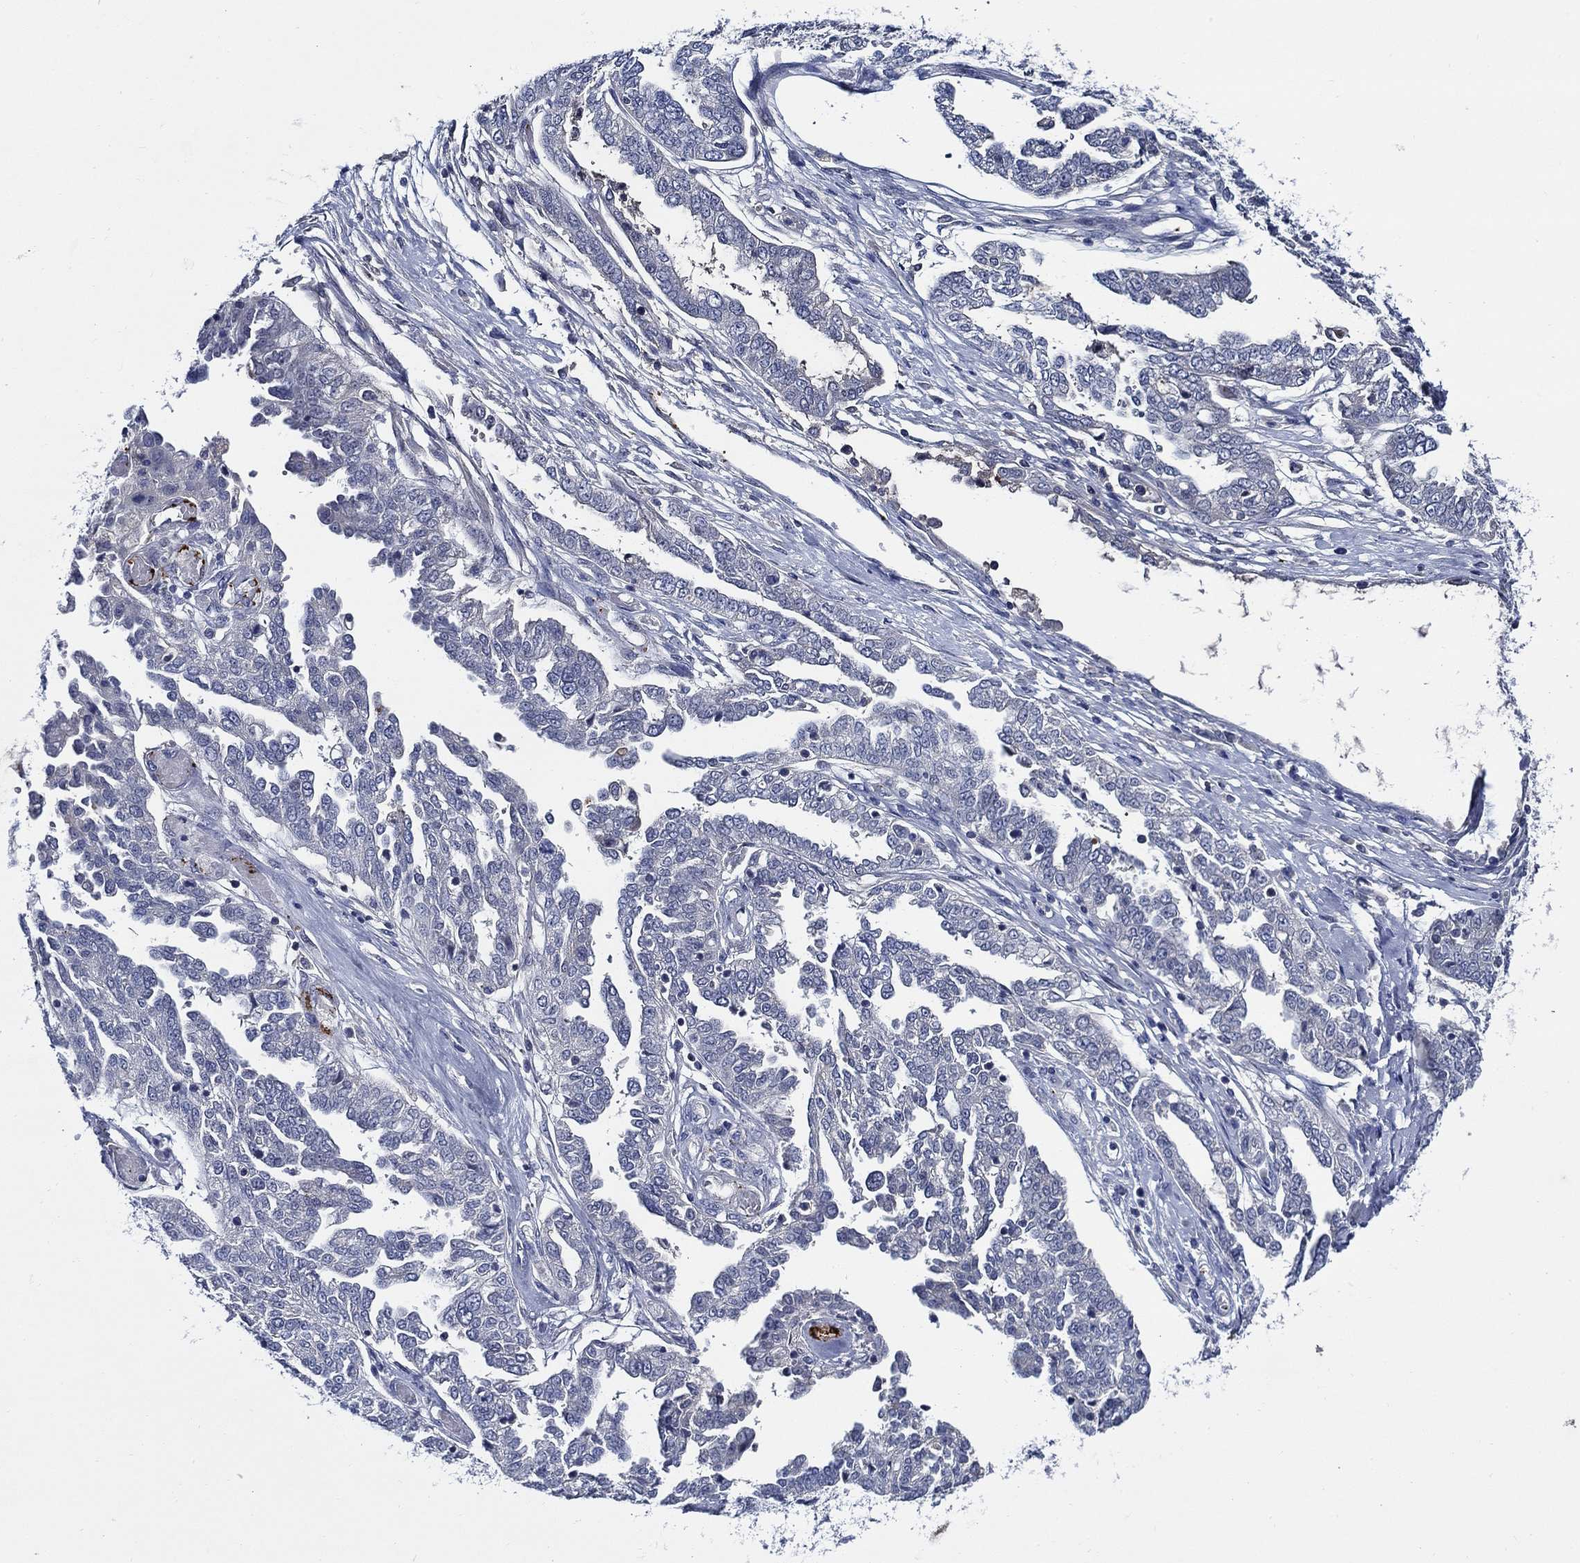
{"staining": {"intensity": "negative", "quantity": "none", "location": "none"}, "tissue": "ovarian cancer", "cell_type": "Tumor cells", "image_type": "cancer", "snomed": [{"axis": "morphology", "description": "Cystadenocarcinoma, serous, NOS"}, {"axis": "topography", "description": "Ovary"}], "caption": "The photomicrograph reveals no staining of tumor cells in ovarian cancer.", "gene": "ALOX12", "patient": {"sex": "female", "age": 67}}